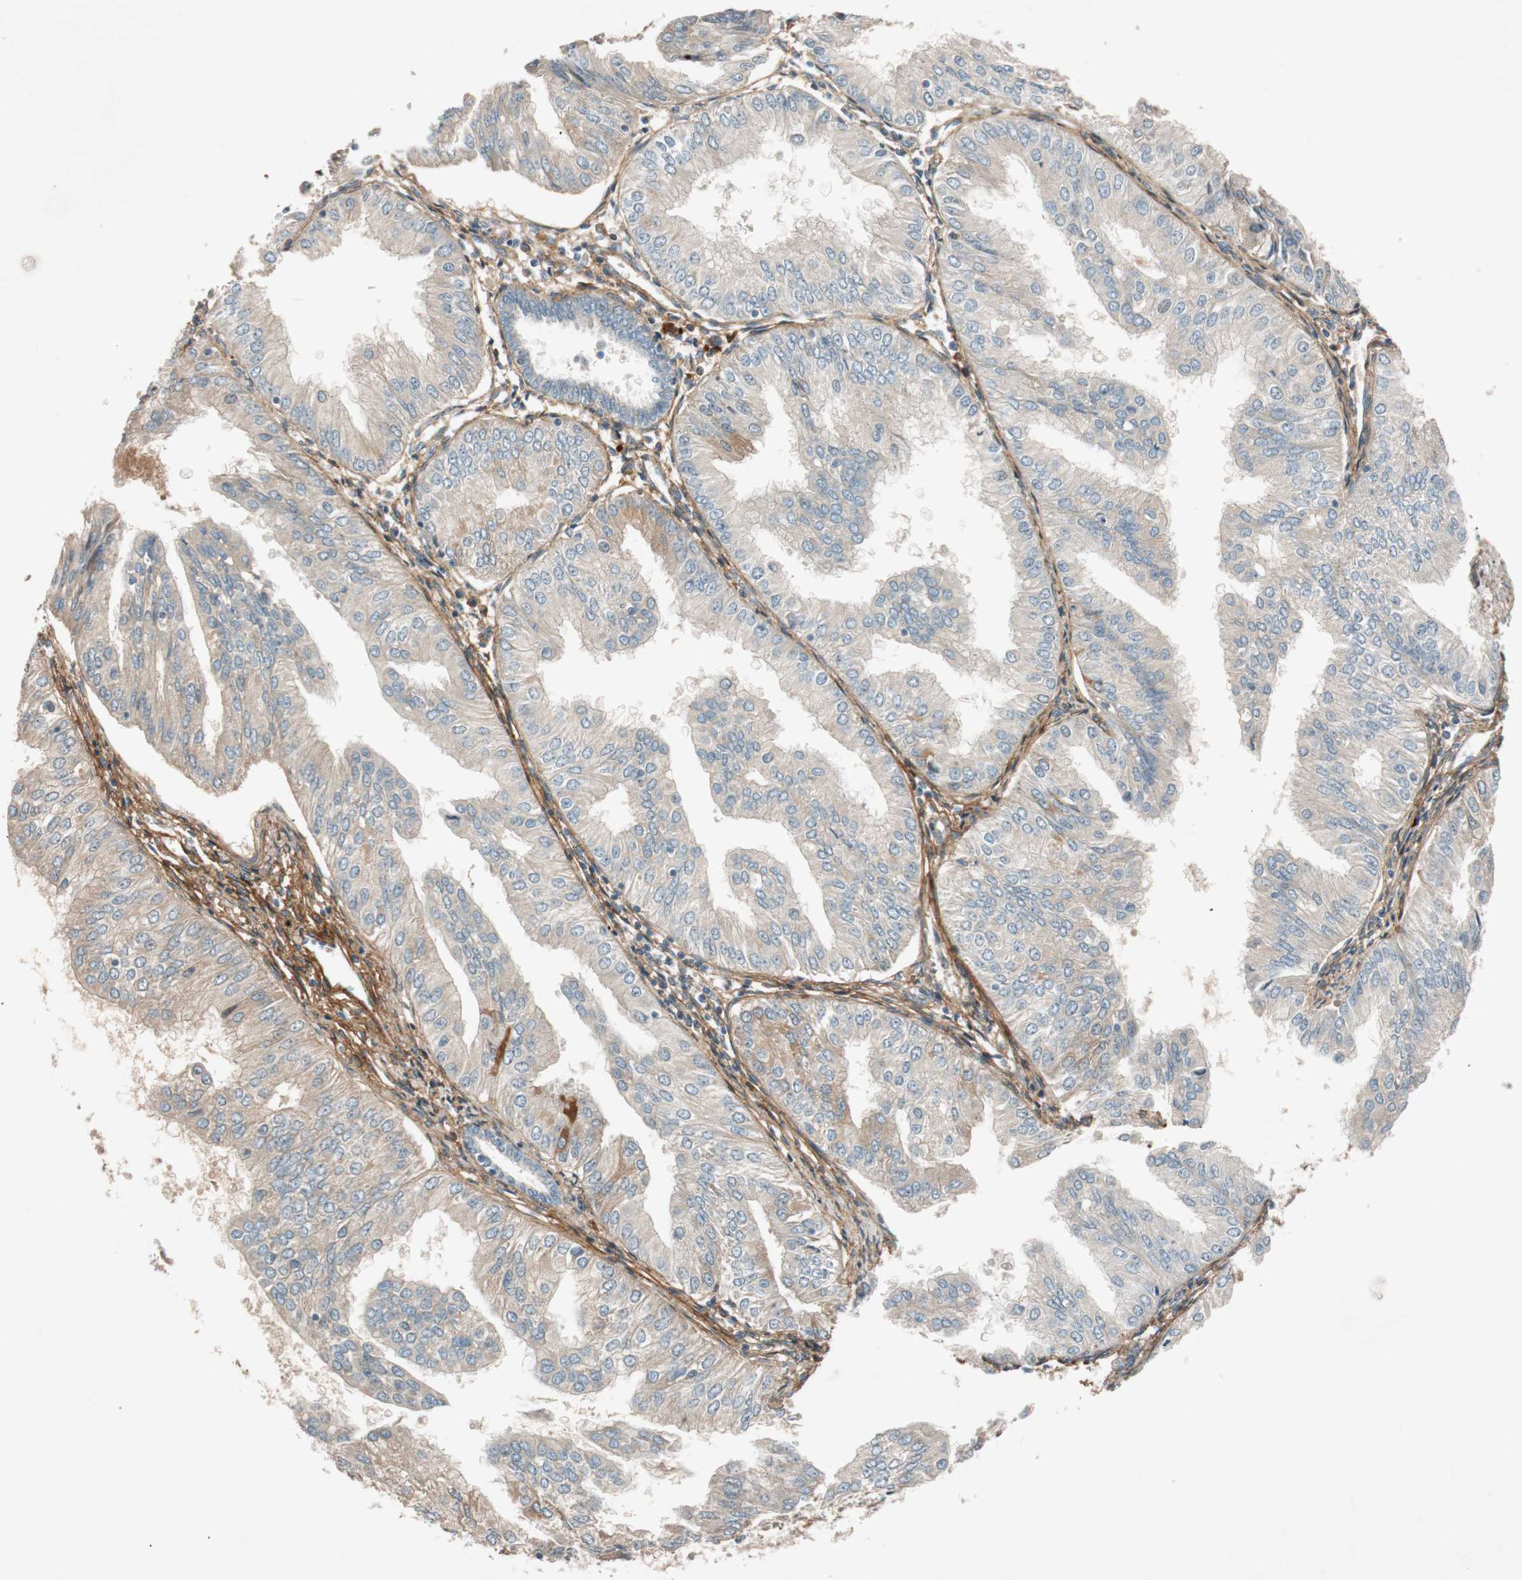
{"staining": {"intensity": "weak", "quantity": "<25%", "location": "cytoplasmic/membranous"}, "tissue": "endometrial cancer", "cell_type": "Tumor cells", "image_type": "cancer", "snomed": [{"axis": "morphology", "description": "Adenocarcinoma, NOS"}, {"axis": "topography", "description": "Endometrium"}], "caption": "The image shows no significant expression in tumor cells of endometrial adenocarcinoma.", "gene": "EPHA6", "patient": {"sex": "female", "age": 53}}